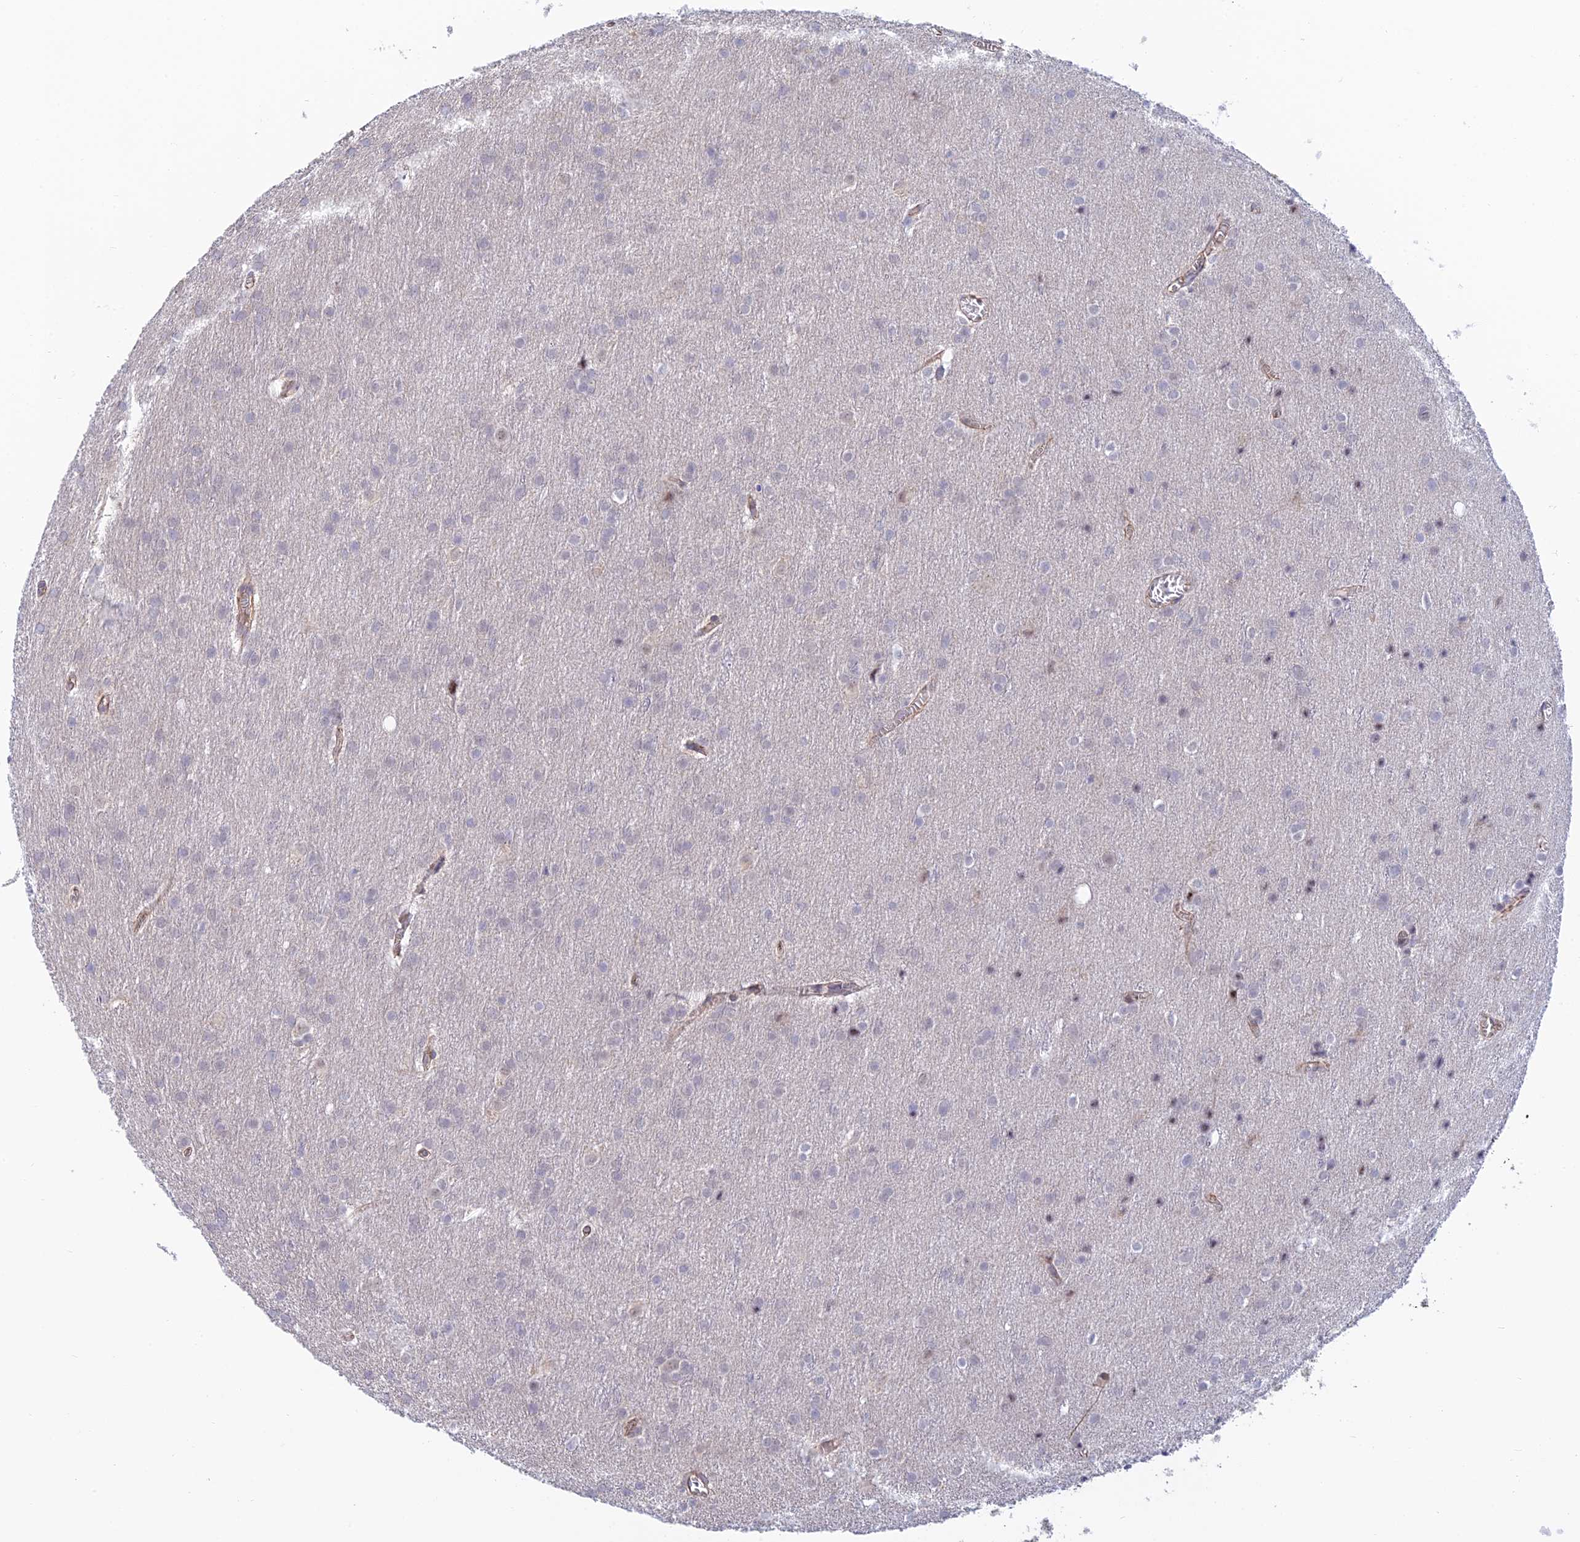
{"staining": {"intensity": "negative", "quantity": "none", "location": "none"}, "tissue": "glioma", "cell_type": "Tumor cells", "image_type": "cancer", "snomed": [{"axis": "morphology", "description": "Glioma, malignant, Low grade"}, {"axis": "topography", "description": "Brain"}], "caption": "There is no significant staining in tumor cells of low-grade glioma (malignant).", "gene": "CFAP92", "patient": {"sex": "female", "age": 32}}